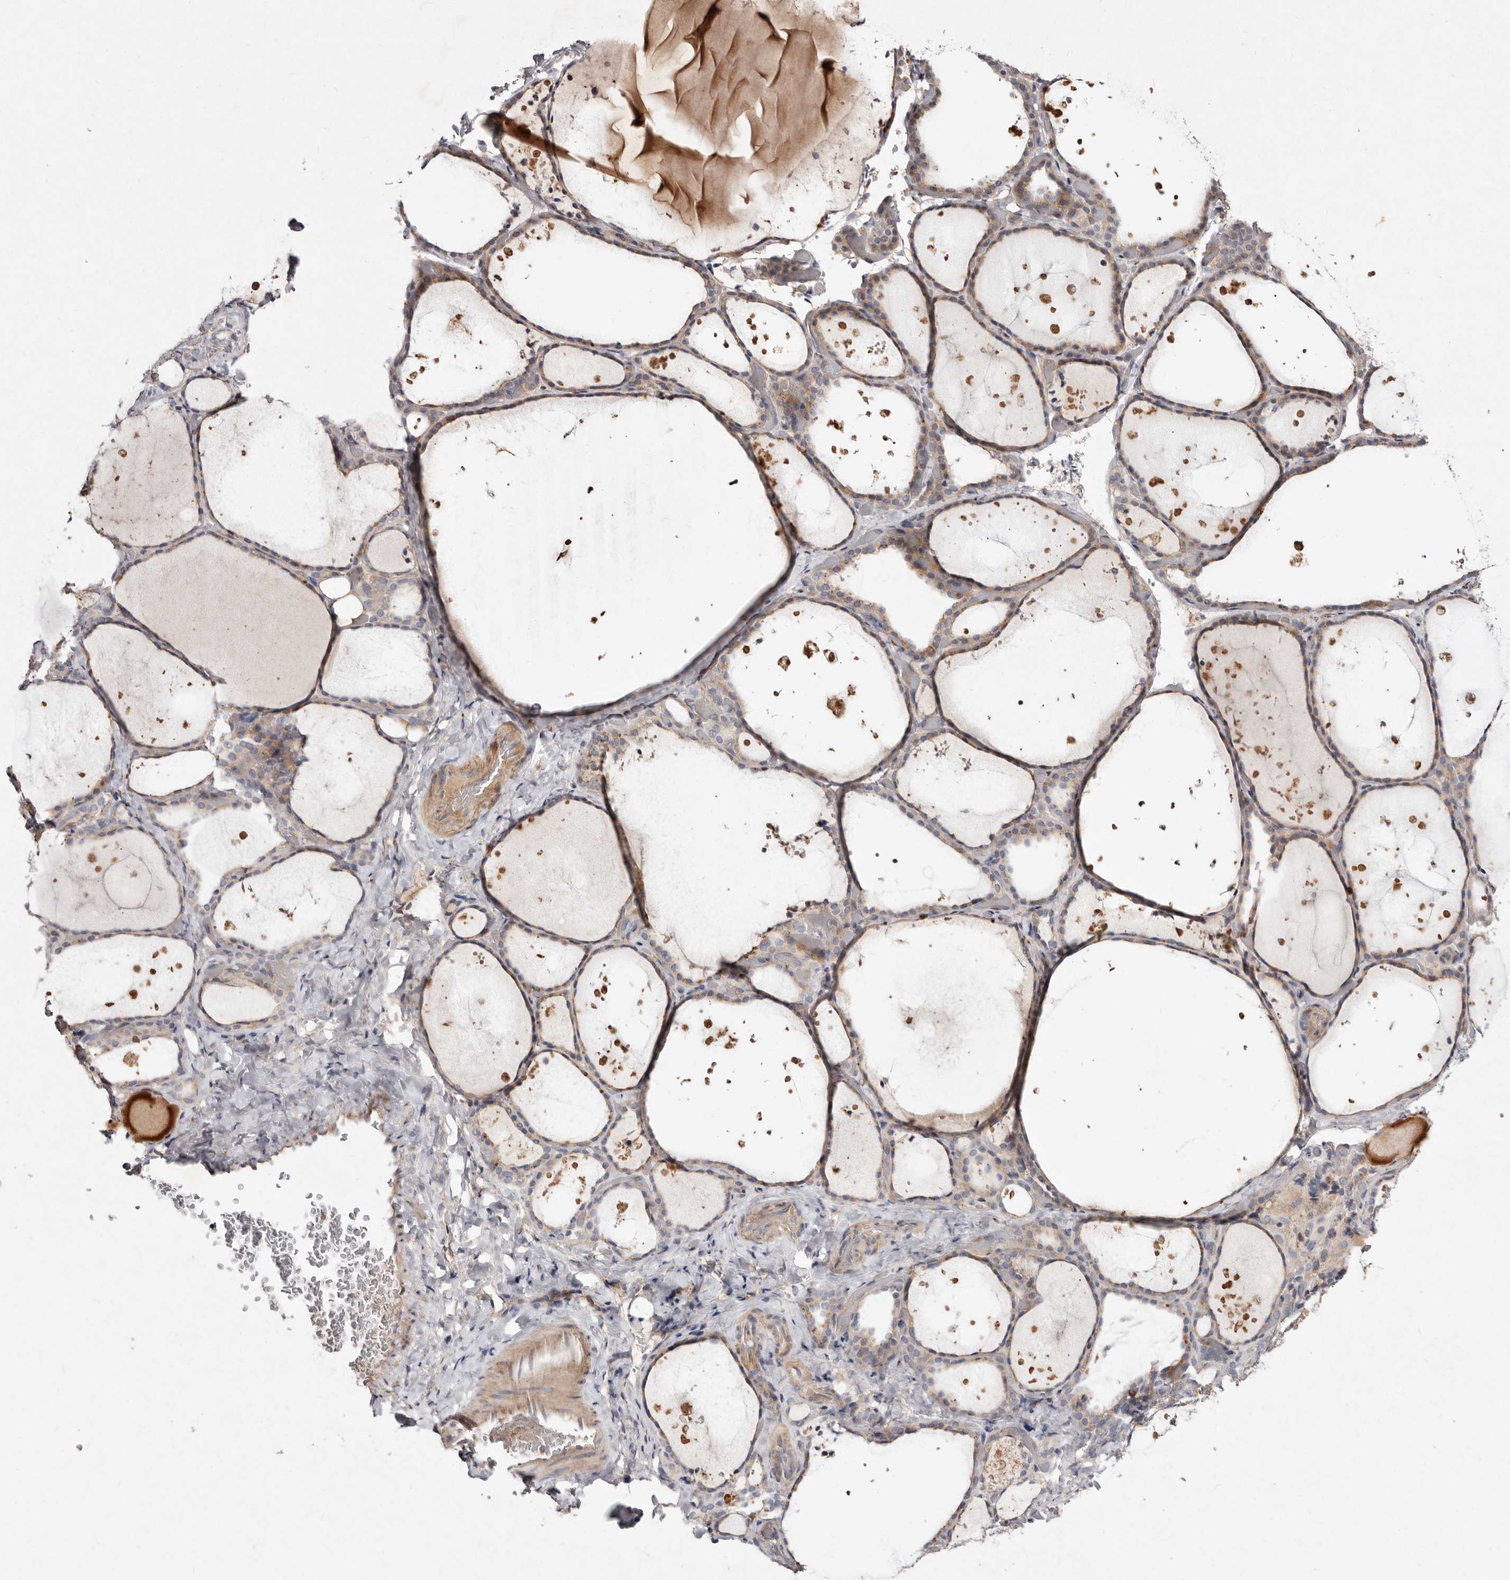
{"staining": {"intensity": "weak", "quantity": ">75%", "location": "cytoplasmic/membranous"}, "tissue": "thyroid gland", "cell_type": "Glandular cells", "image_type": "normal", "snomed": [{"axis": "morphology", "description": "Normal tissue, NOS"}, {"axis": "topography", "description": "Thyroid gland"}], "caption": "A high-resolution image shows IHC staining of unremarkable thyroid gland, which exhibits weak cytoplasmic/membranous expression in approximately >75% of glandular cells.", "gene": "SLC25A20", "patient": {"sex": "female", "age": 44}}